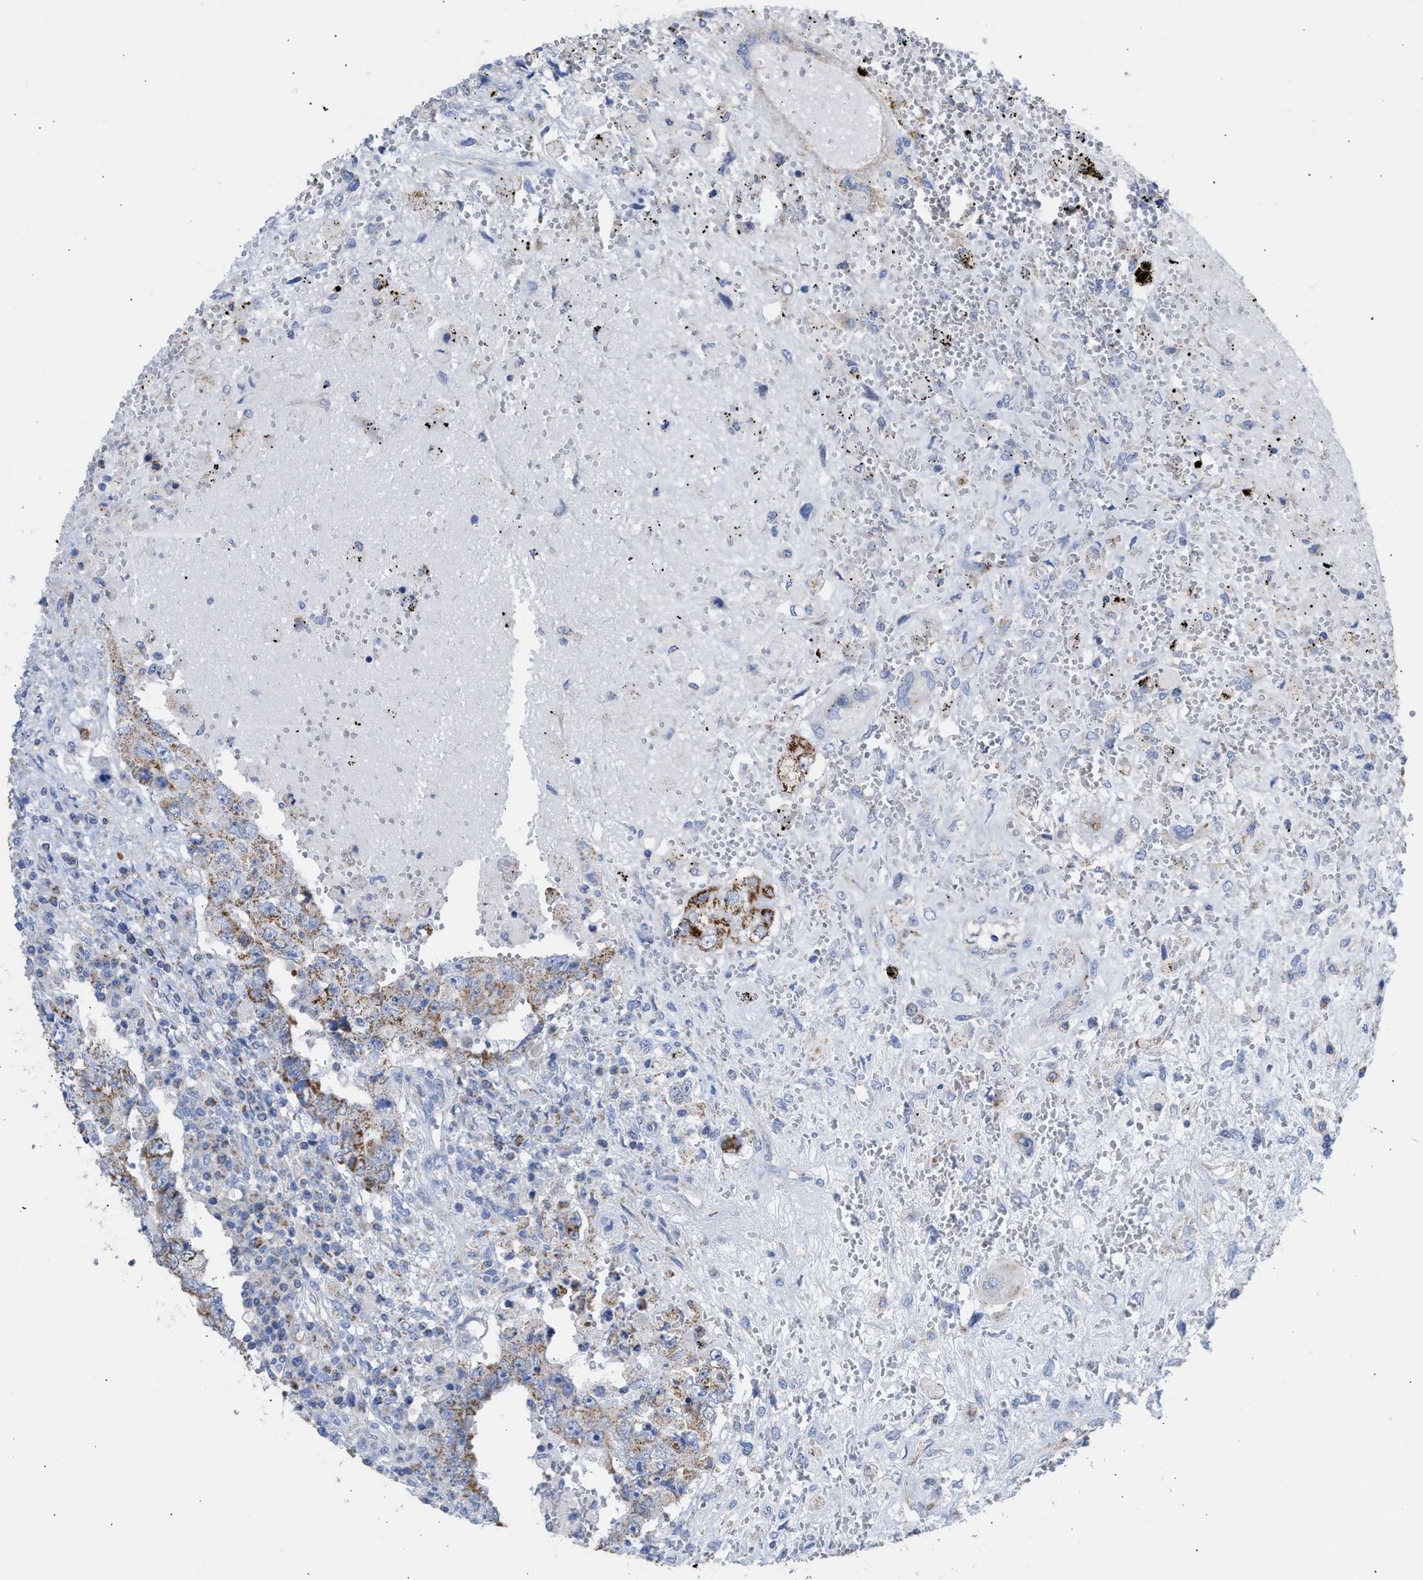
{"staining": {"intensity": "moderate", "quantity": ">75%", "location": "cytoplasmic/membranous"}, "tissue": "testis cancer", "cell_type": "Tumor cells", "image_type": "cancer", "snomed": [{"axis": "morphology", "description": "Carcinoma, Embryonal, NOS"}, {"axis": "topography", "description": "Testis"}], "caption": "DAB (3,3'-diaminobenzidine) immunohistochemical staining of human embryonal carcinoma (testis) displays moderate cytoplasmic/membranous protein staining in about >75% of tumor cells.", "gene": "ACOT13", "patient": {"sex": "male", "age": 26}}